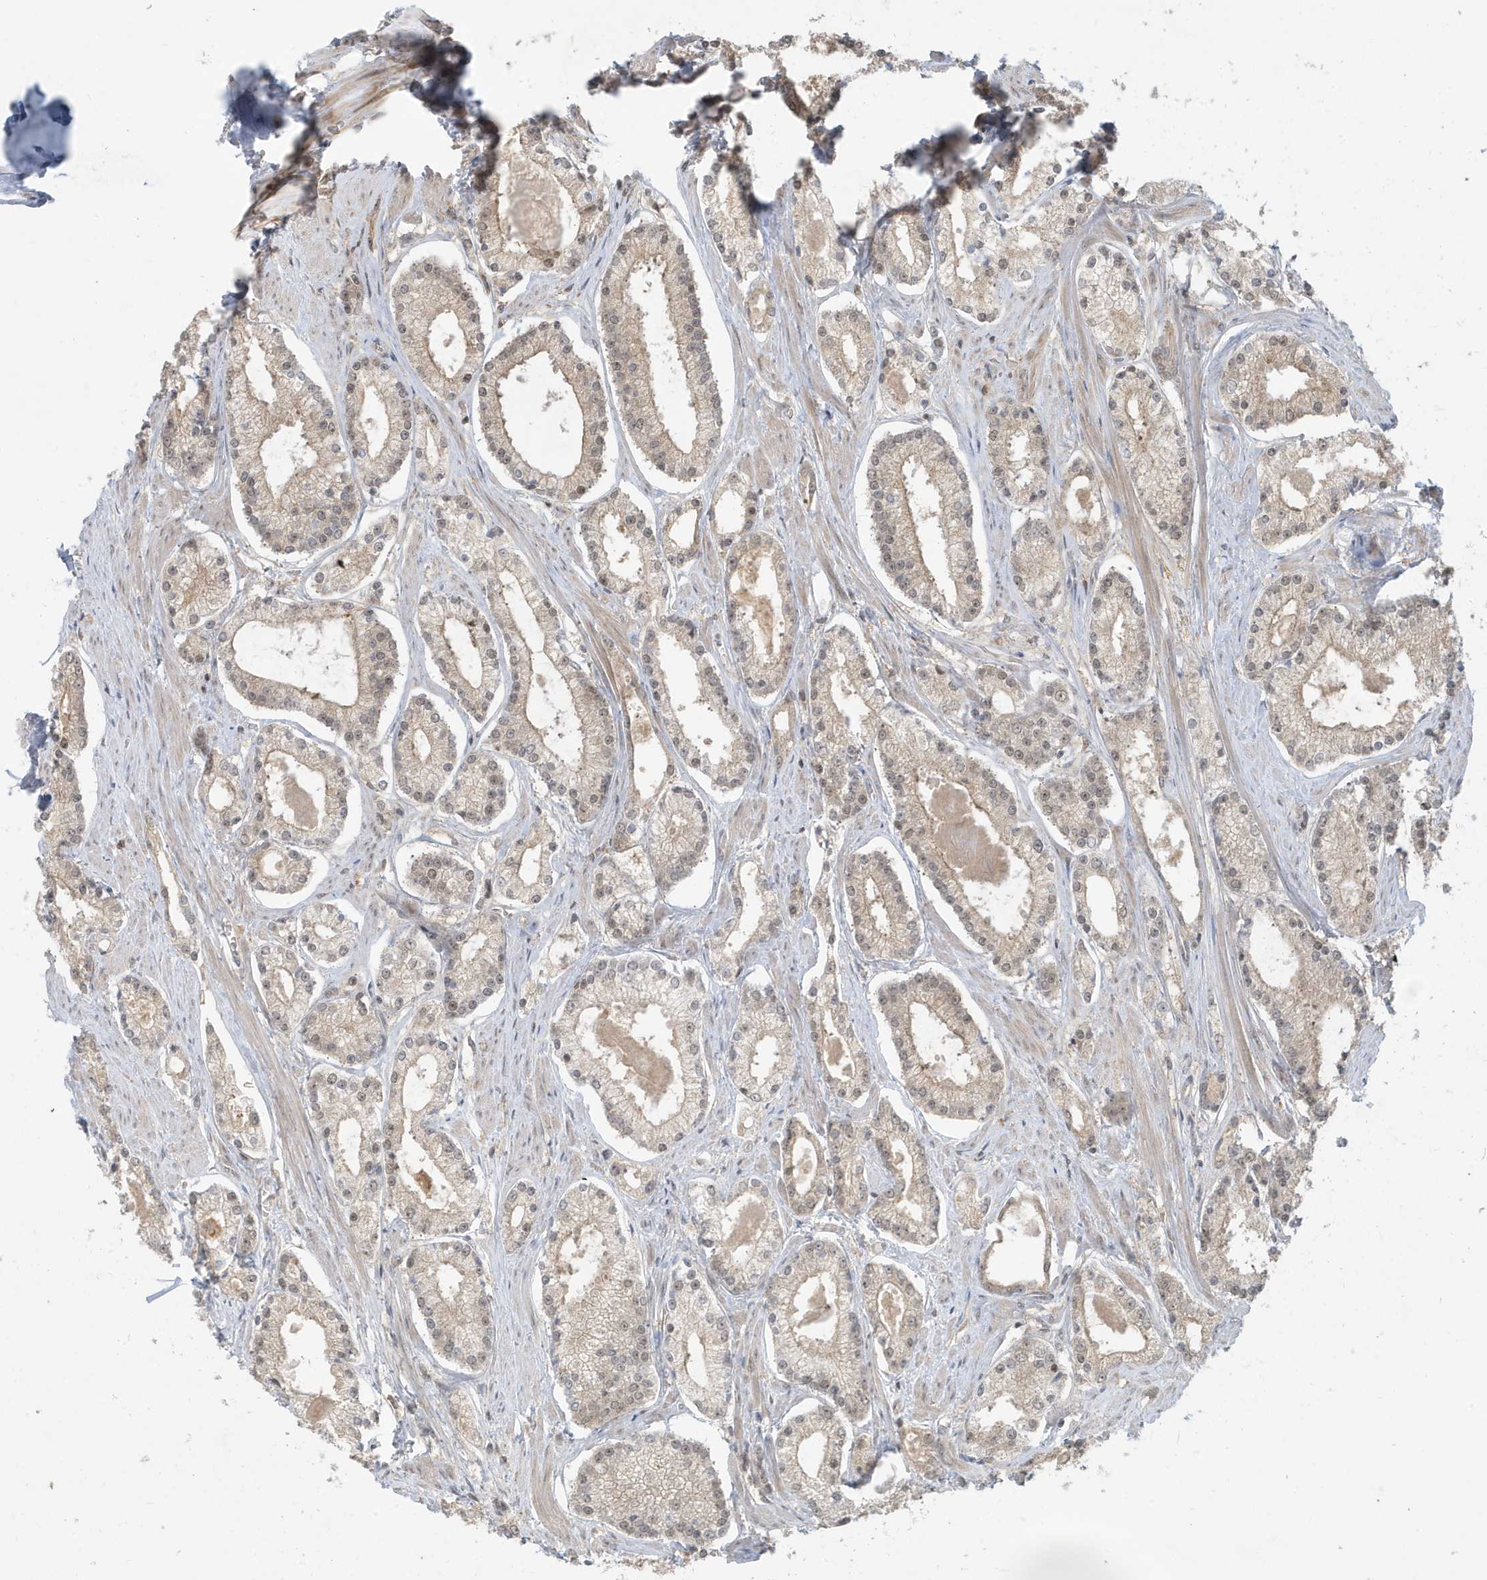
{"staining": {"intensity": "weak", "quantity": "25%-75%", "location": "cytoplasmic/membranous"}, "tissue": "prostate cancer", "cell_type": "Tumor cells", "image_type": "cancer", "snomed": [{"axis": "morphology", "description": "Adenocarcinoma, Low grade"}, {"axis": "topography", "description": "Prostate"}], "caption": "Immunohistochemical staining of low-grade adenocarcinoma (prostate) reveals low levels of weak cytoplasmic/membranous protein expression in approximately 25%-75% of tumor cells. Nuclei are stained in blue.", "gene": "PRRT3", "patient": {"sex": "male", "age": 54}}